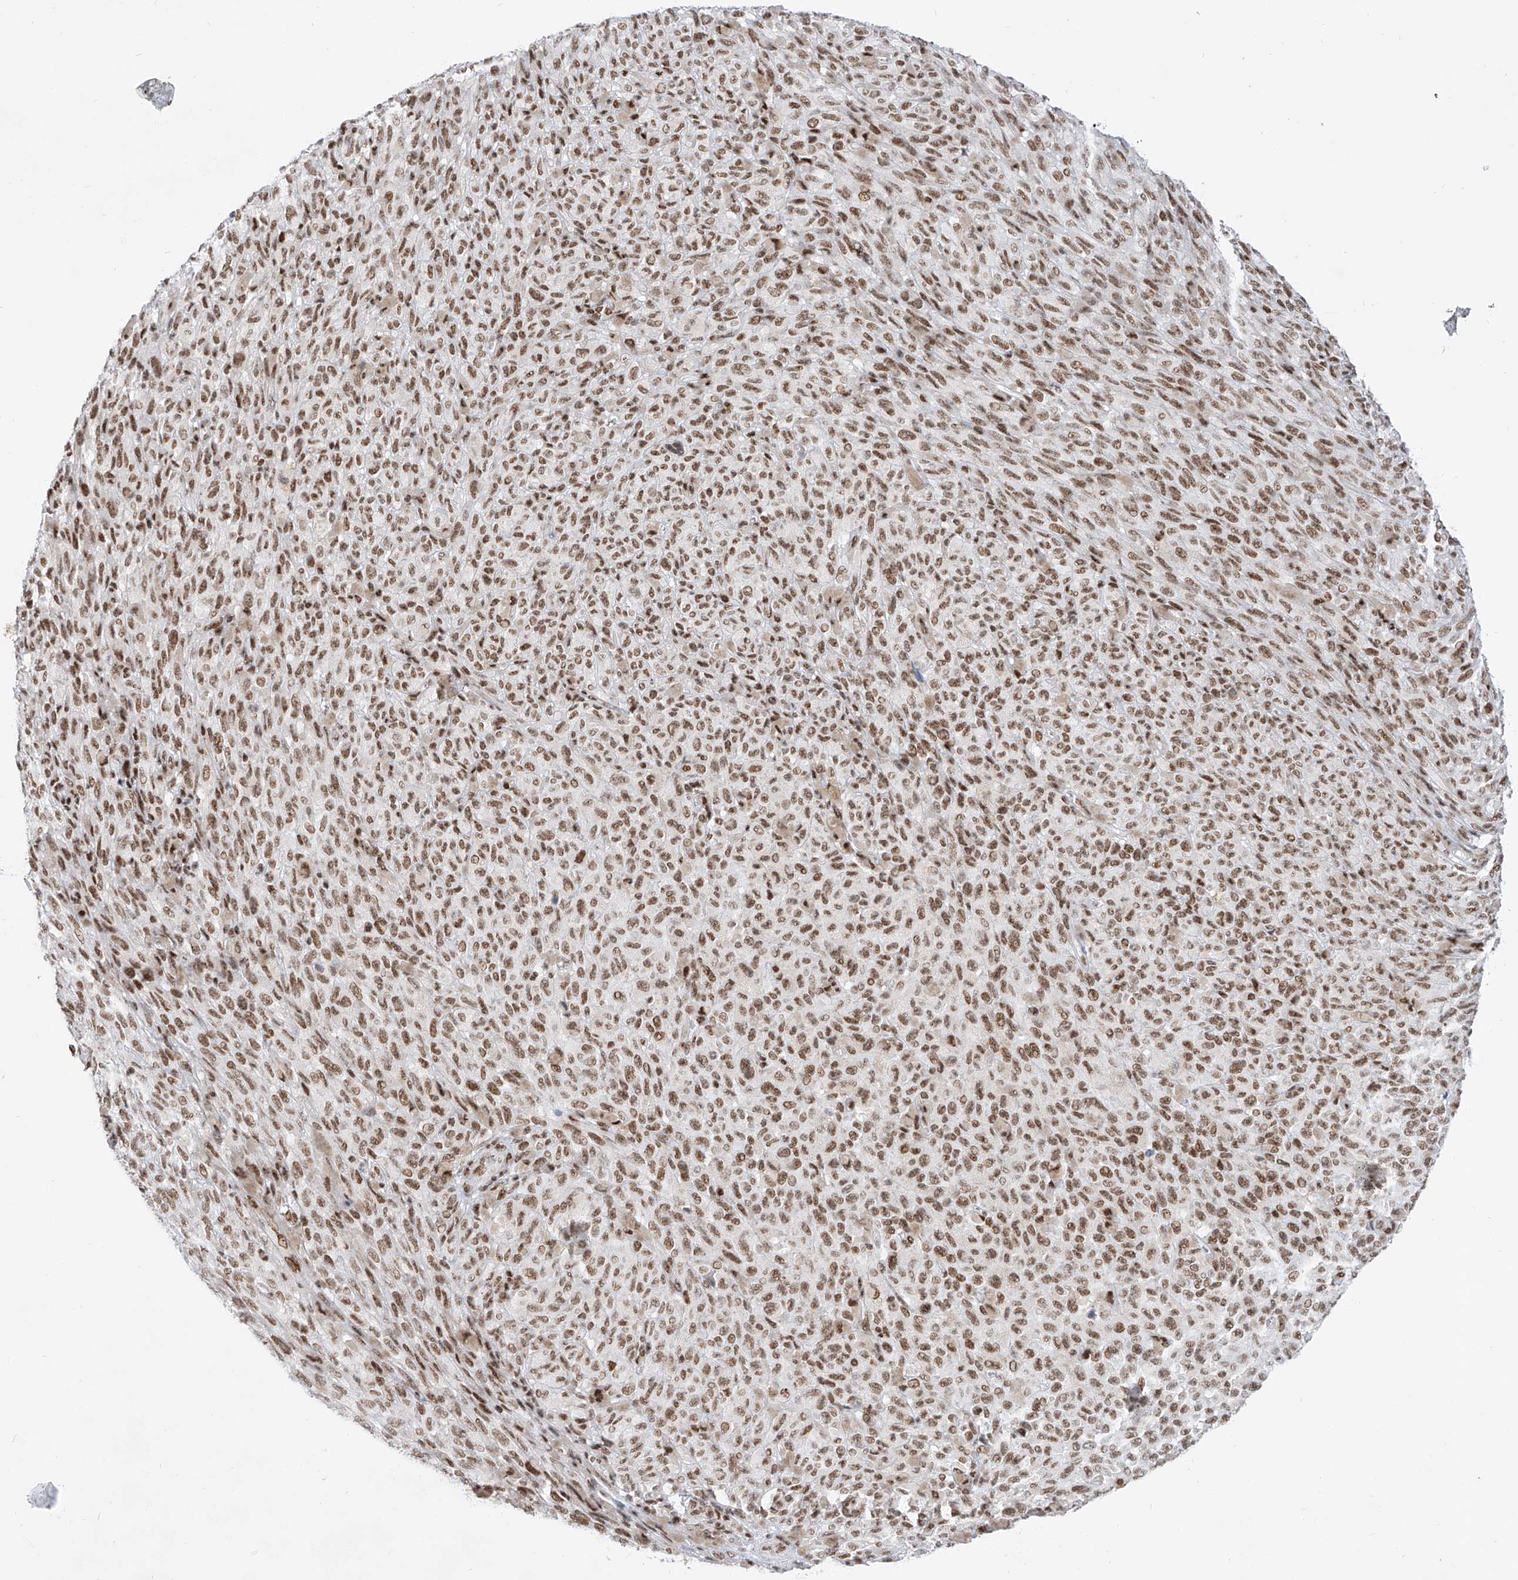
{"staining": {"intensity": "moderate", "quantity": ">75%", "location": "nuclear"}, "tissue": "melanoma", "cell_type": "Tumor cells", "image_type": "cancer", "snomed": [{"axis": "morphology", "description": "Malignant melanoma, NOS"}, {"axis": "topography", "description": "Skin"}], "caption": "Protein expression analysis of melanoma displays moderate nuclear expression in about >75% of tumor cells. The protein of interest is stained brown, and the nuclei are stained in blue (DAB IHC with brightfield microscopy, high magnification).", "gene": "TAF4", "patient": {"sex": "female", "age": 82}}